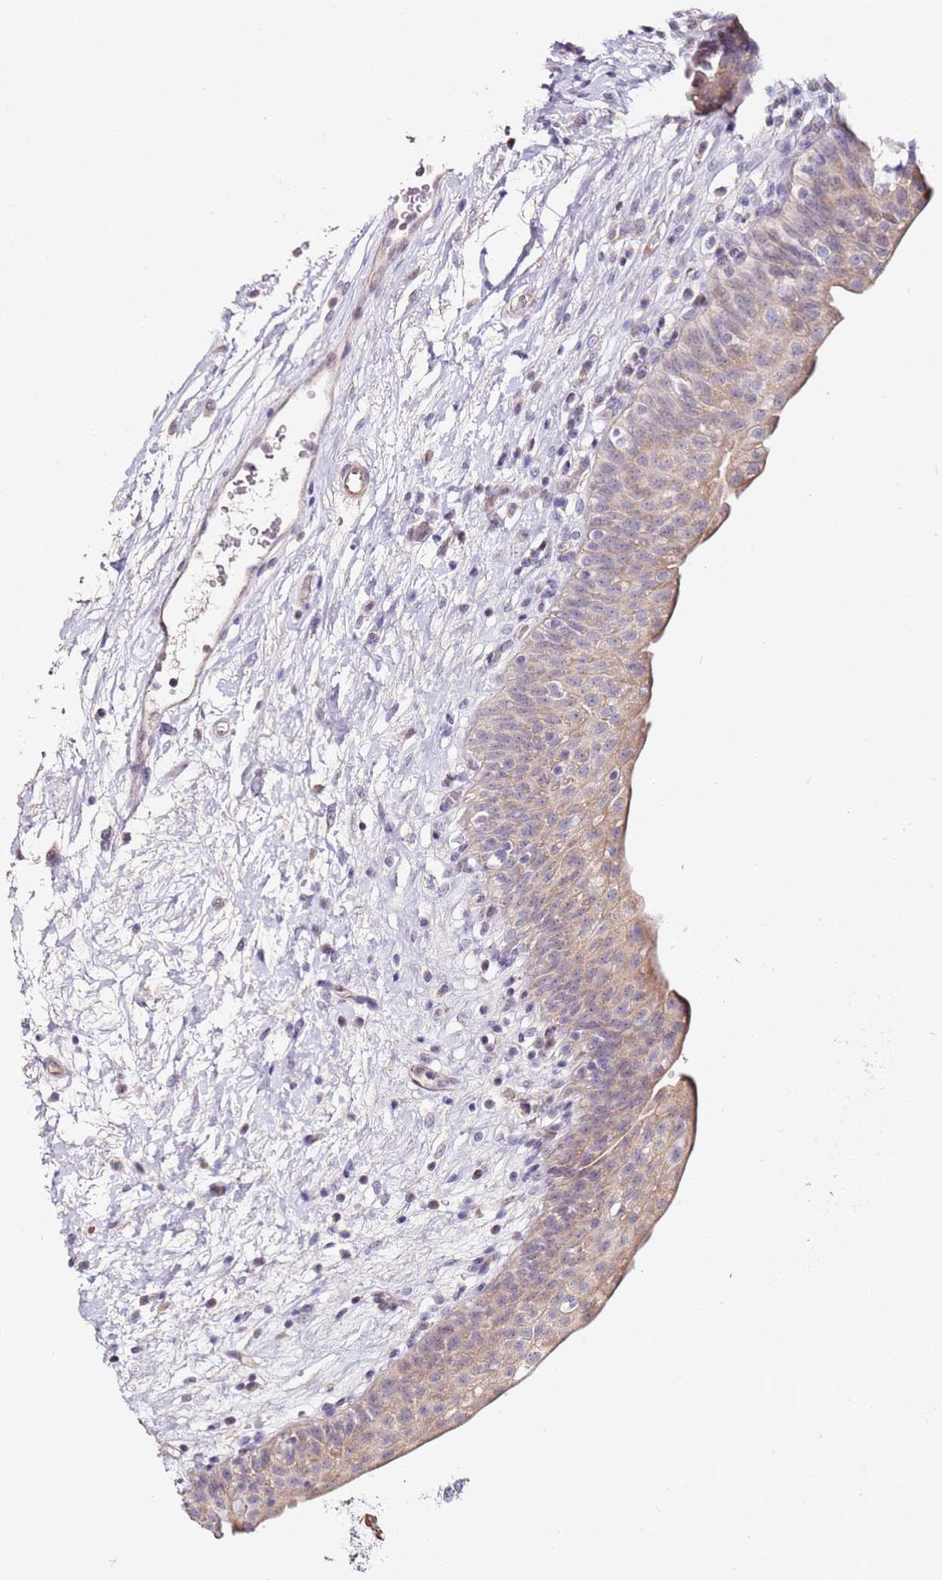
{"staining": {"intensity": "weak", "quantity": "25%-75%", "location": "cytoplasmic/membranous"}, "tissue": "urinary bladder", "cell_type": "Urothelial cells", "image_type": "normal", "snomed": [{"axis": "morphology", "description": "Normal tissue, NOS"}, {"axis": "topography", "description": "Urinary bladder"}], "caption": "Immunohistochemical staining of benign human urinary bladder reveals low levels of weak cytoplasmic/membranous positivity in approximately 25%-75% of urothelial cells. The staining is performed using DAB (3,3'-diaminobenzidine) brown chromogen to label protein expression. The nuclei are counter-stained blue using hematoxylin.", "gene": "RARS2", "patient": {"sex": "male", "age": 83}}